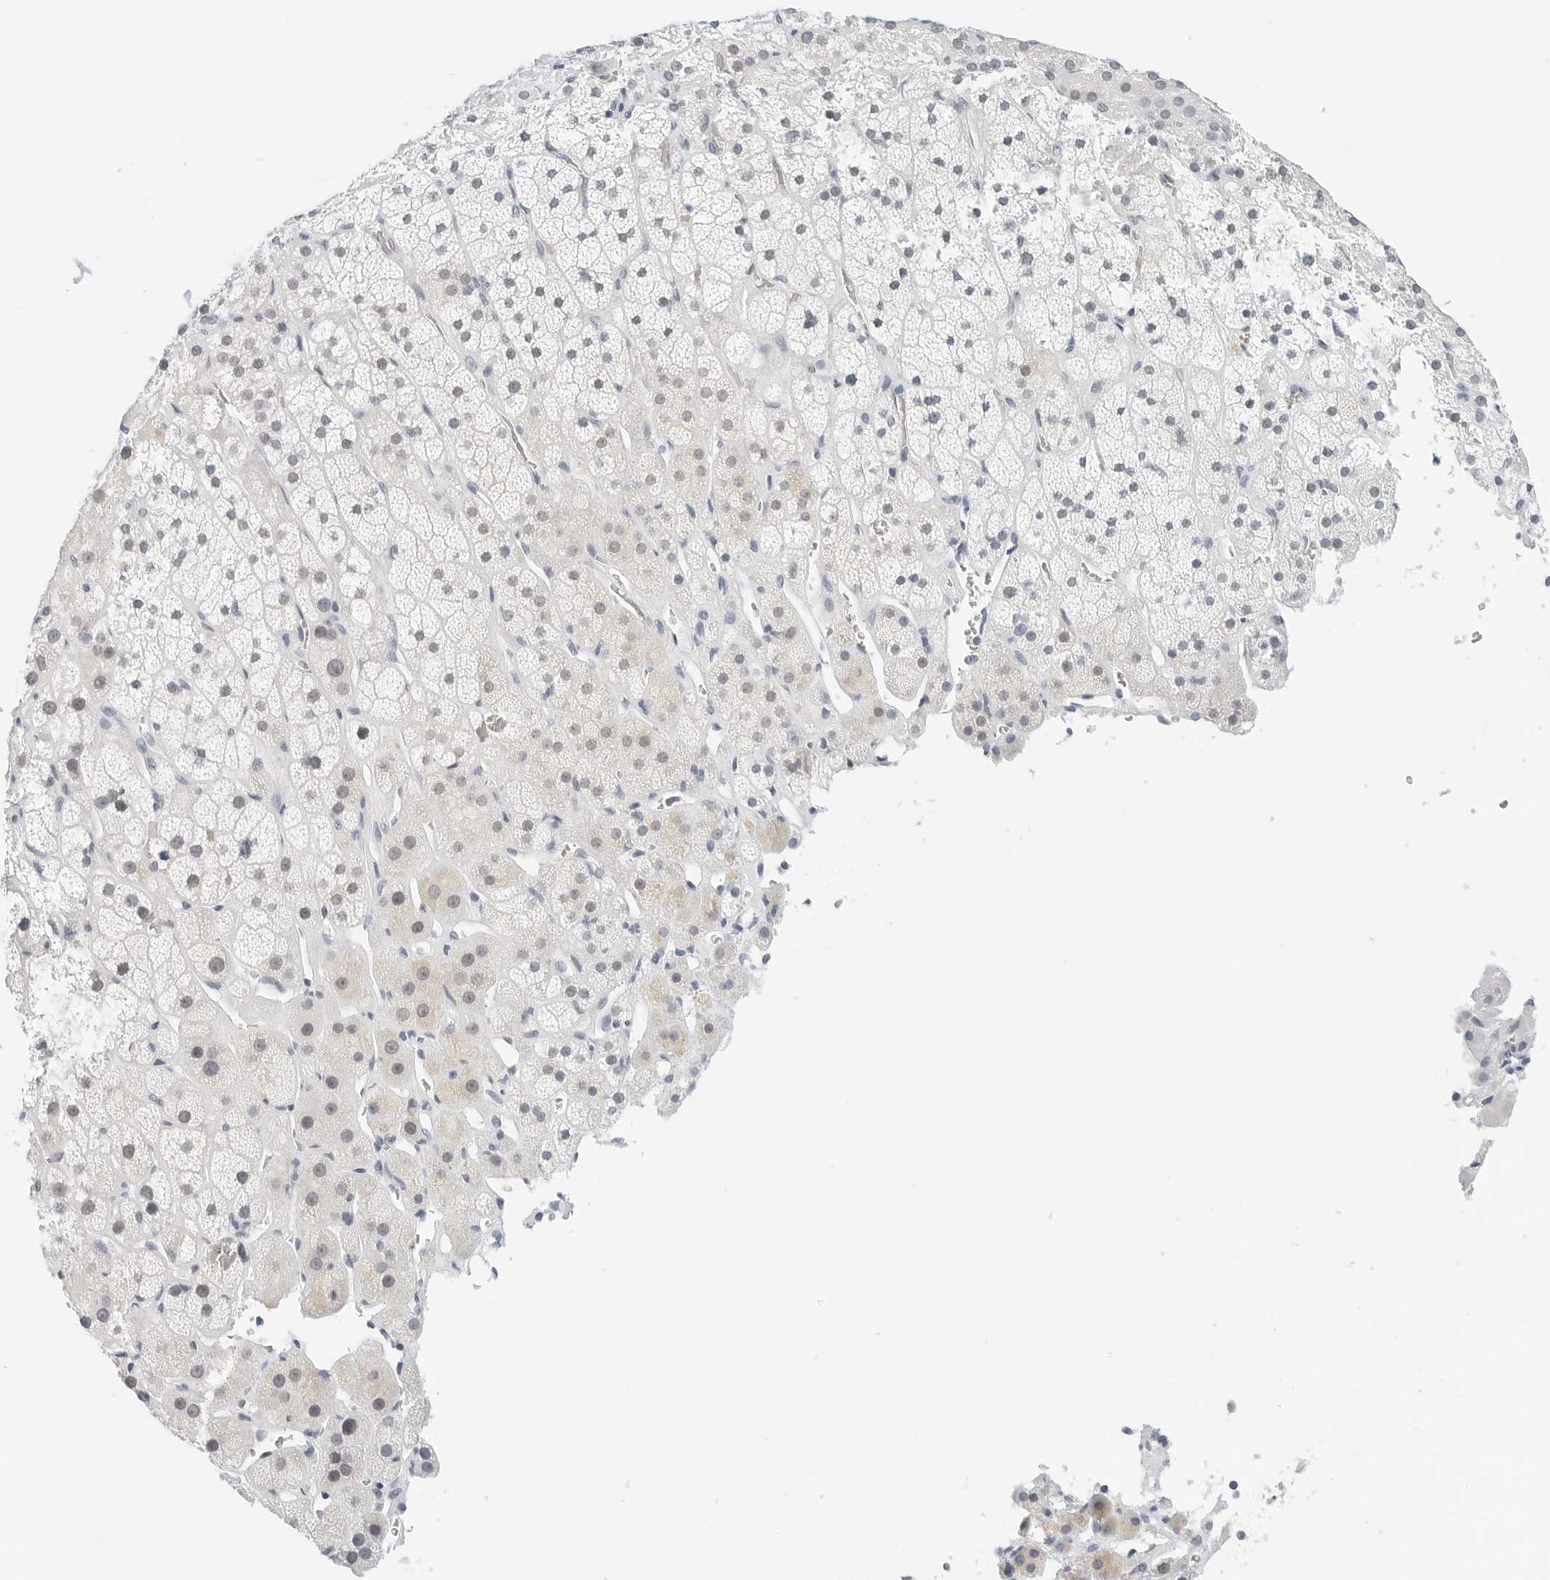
{"staining": {"intensity": "weak", "quantity": "25%-75%", "location": "nuclear"}, "tissue": "adrenal gland", "cell_type": "Glandular cells", "image_type": "normal", "snomed": [{"axis": "morphology", "description": "Normal tissue, NOS"}, {"axis": "topography", "description": "Adrenal gland"}], "caption": "Adrenal gland stained for a protein (brown) displays weak nuclear positive positivity in approximately 25%-75% of glandular cells.", "gene": "CD22", "patient": {"sex": "male", "age": 57}}